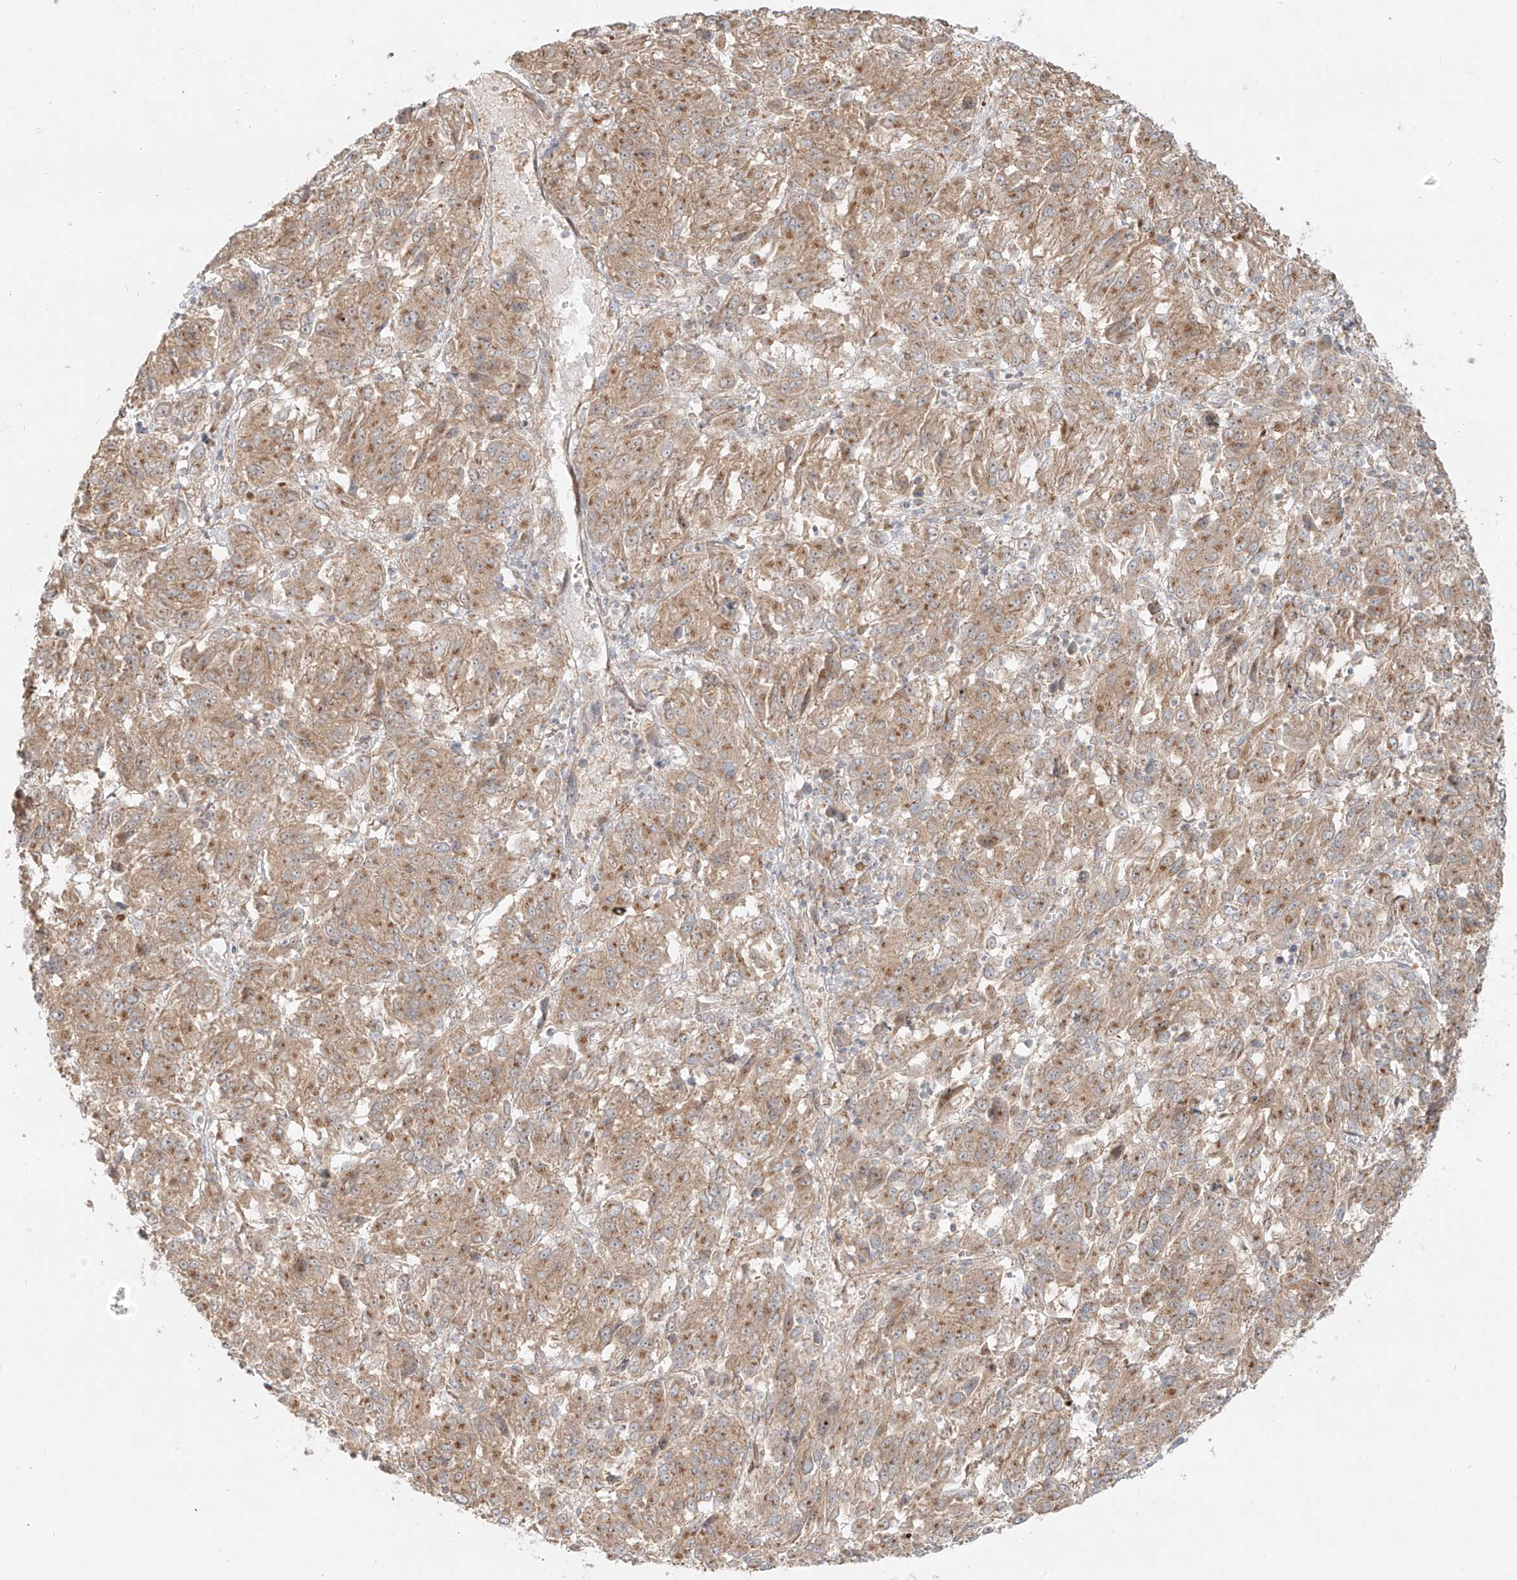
{"staining": {"intensity": "weak", "quantity": ">75%", "location": "cytoplasmic/membranous"}, "tissue": "melanoma", "cell_type": "Tumor cells", "image_type": "cancer", "snomed": [{"axis": "morphology", "description": "Malignant melanoma, Metastatic site"}, {"axis": "topography", "description": "Lung"}], "caption": "About >75% of tumor cells in human melanoma reveal weak cytoplasmic/membranous protein staining as visualized by brown immunohistochemical staining.", "gene": "ZNF287", "patient": {"sex": "male", "age": 64}}